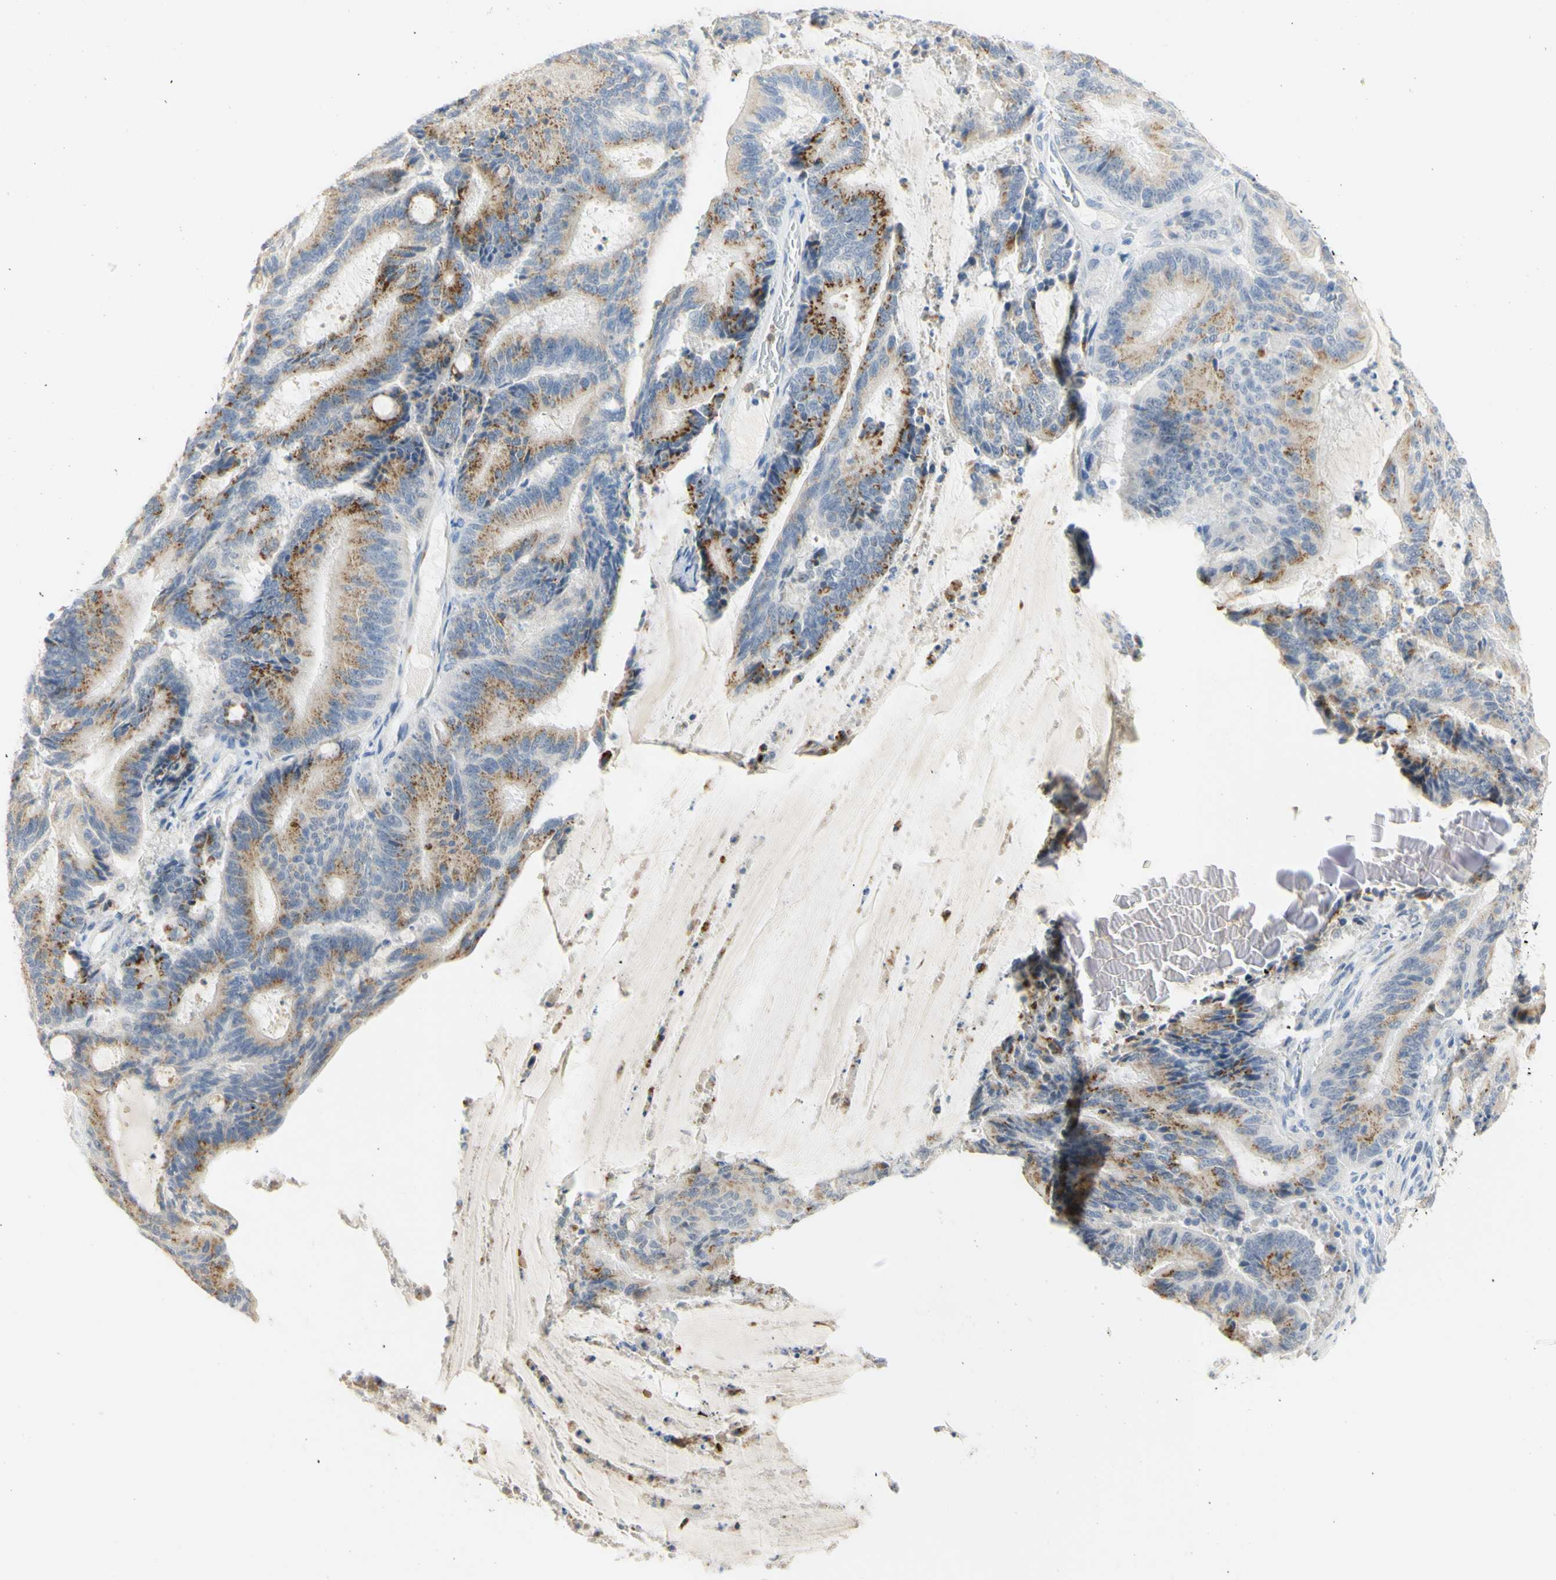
{"staining": {"intensity": "moderate", "quantity": ">75%", "location": "cytoplasmic/membranous"}, "tissue": "liver cancer", "cell_type": "Tumor cells", "image_type": "cancer", "snomed": [{"axis": "morphology", "description": "Cholangiocarcinoma"}, {"axis": "topography", "description": "Liver"}], "caption": "Approximately >75% of tumor cells in human liver cancer show moderate cytoplasmic/membranous protein staining as visualized by brown immunohistochemical staining.", "gene": "B4GALNT3", "patient": {"sex": "female", "age": 73}}